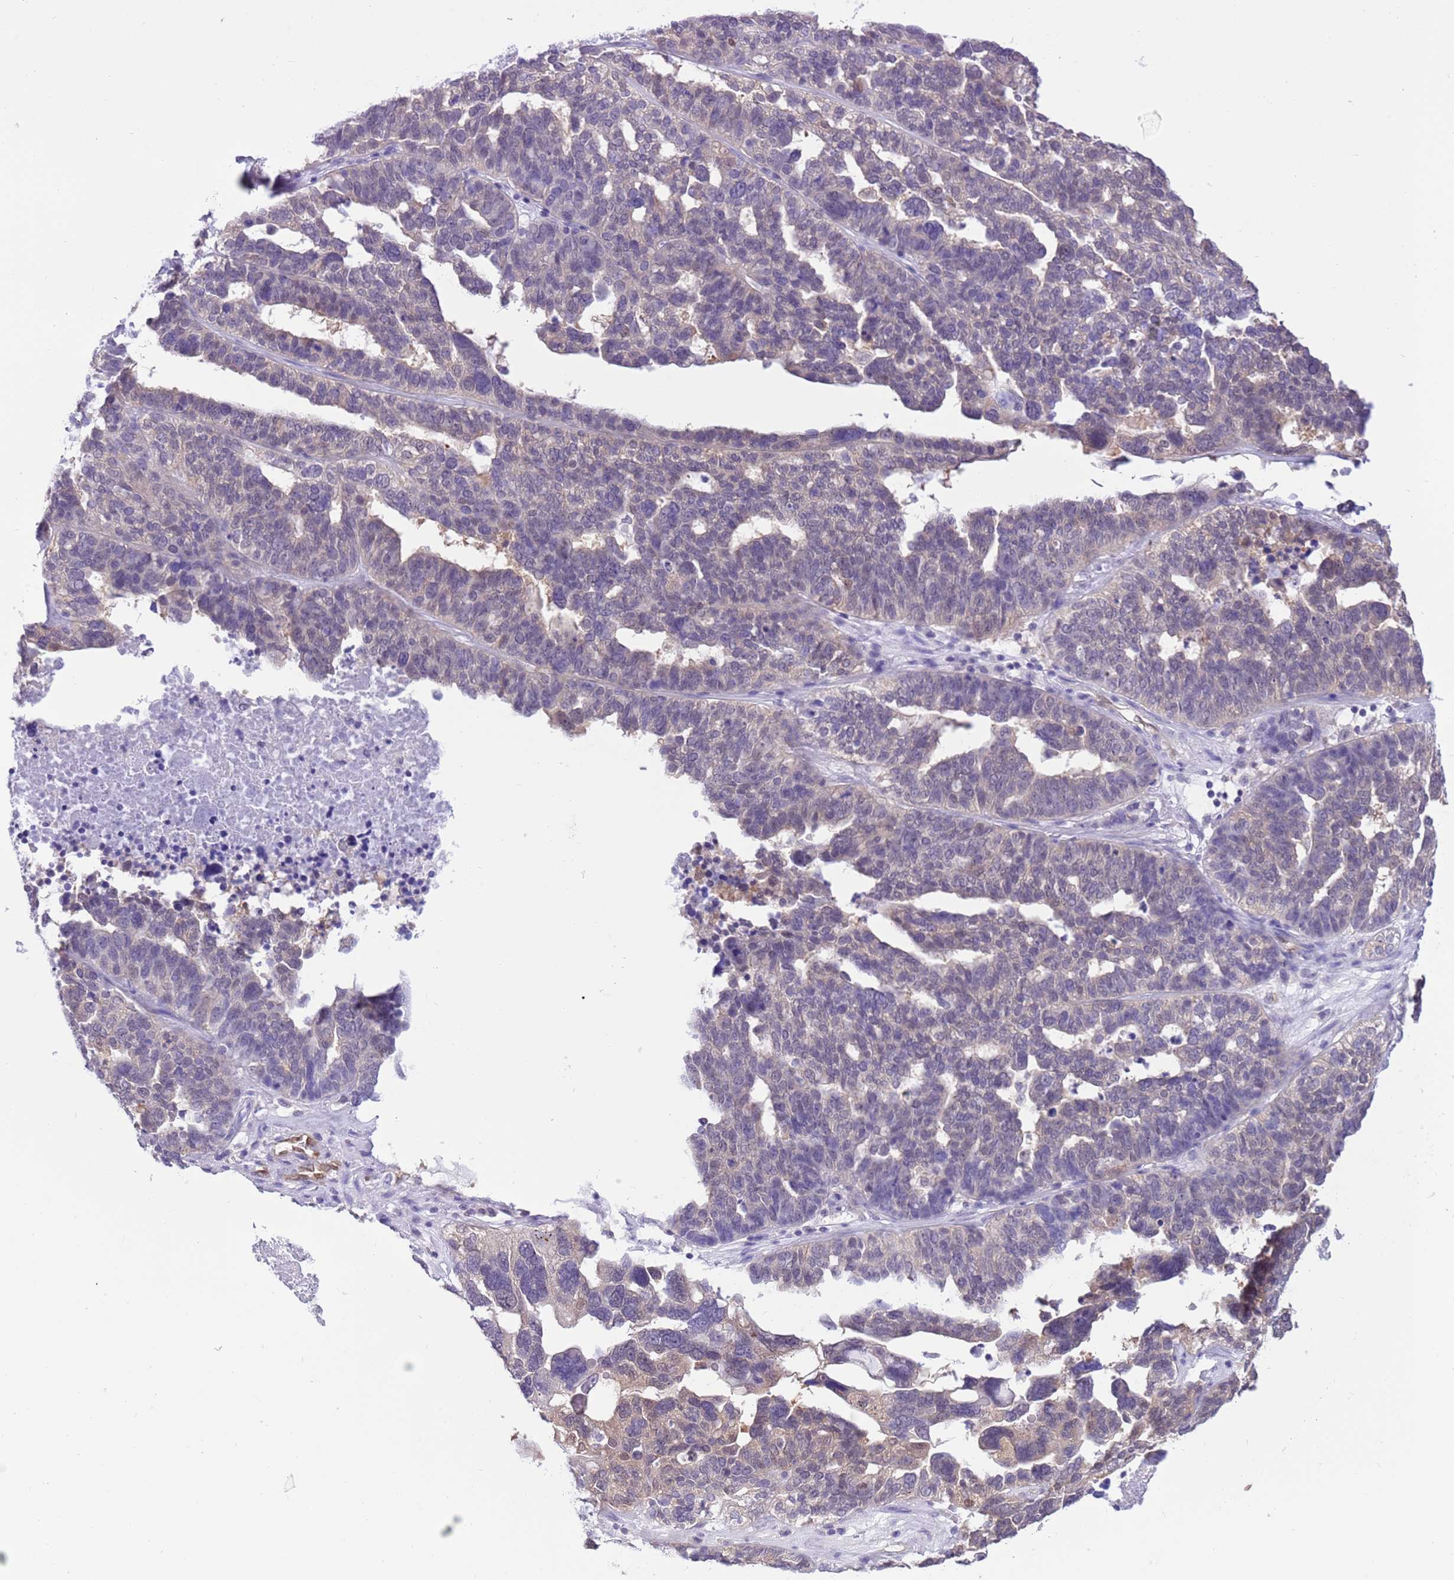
{"staining": {"intensity": "weak", "quantity": "<25%", "location": "cytoplasmic/membranous"}, "tissue": "ovarian cancer", "cell_type": "Tumor cells", "image_type": "cancer", "snomed": [{"axis": "morphology", "description": "Cystadenocarcinoma, serous, NOS"}, {"axis": "topography", "description": "Ovary"}], "caption": "Ovarian cancer stained for a protein using IHC demonstrates no expression tumor cells.", "gene": "DDI2", "patient": {"sex": "female", "age": 59}}